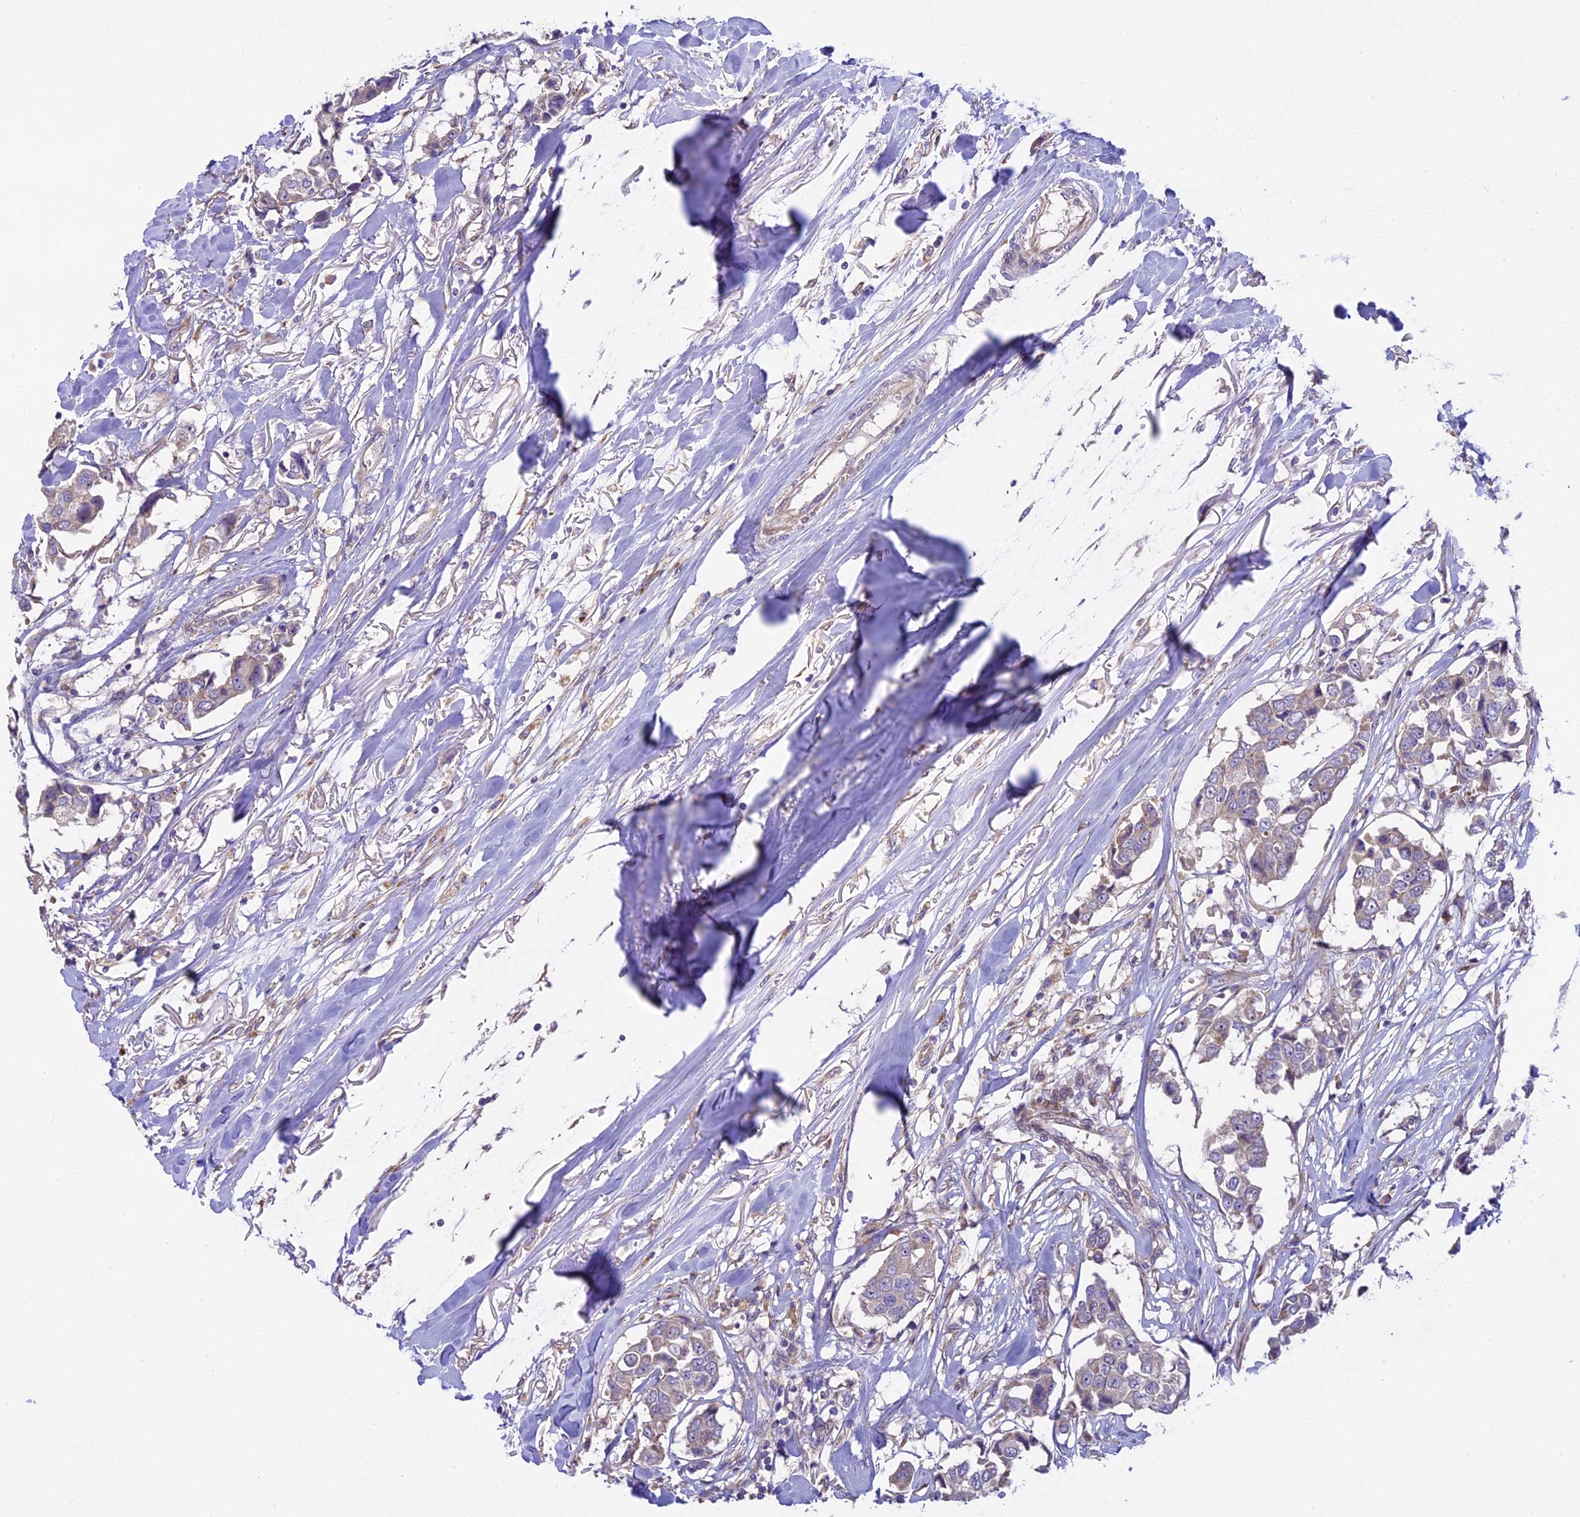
{"staining": {"intensity": "weak", "quantity": "<25%", "location": "cytoplasmic/membranous"}, "tissue": "breast cancer", "cell_type": "Tumor cells", "image_type": "cancer", "snomed": [{"axis": "morphology", "description": "Duct carcinoma"}, {"axis": "topography", "description": "Breast"}], "caption": "The micrograph demonstrates no significant expression in tumor cells of breast cancer (infiltrating ductal carcinoma).", "gene": "SPIRE1", "patient": {"sex": "female", "age": 80}}